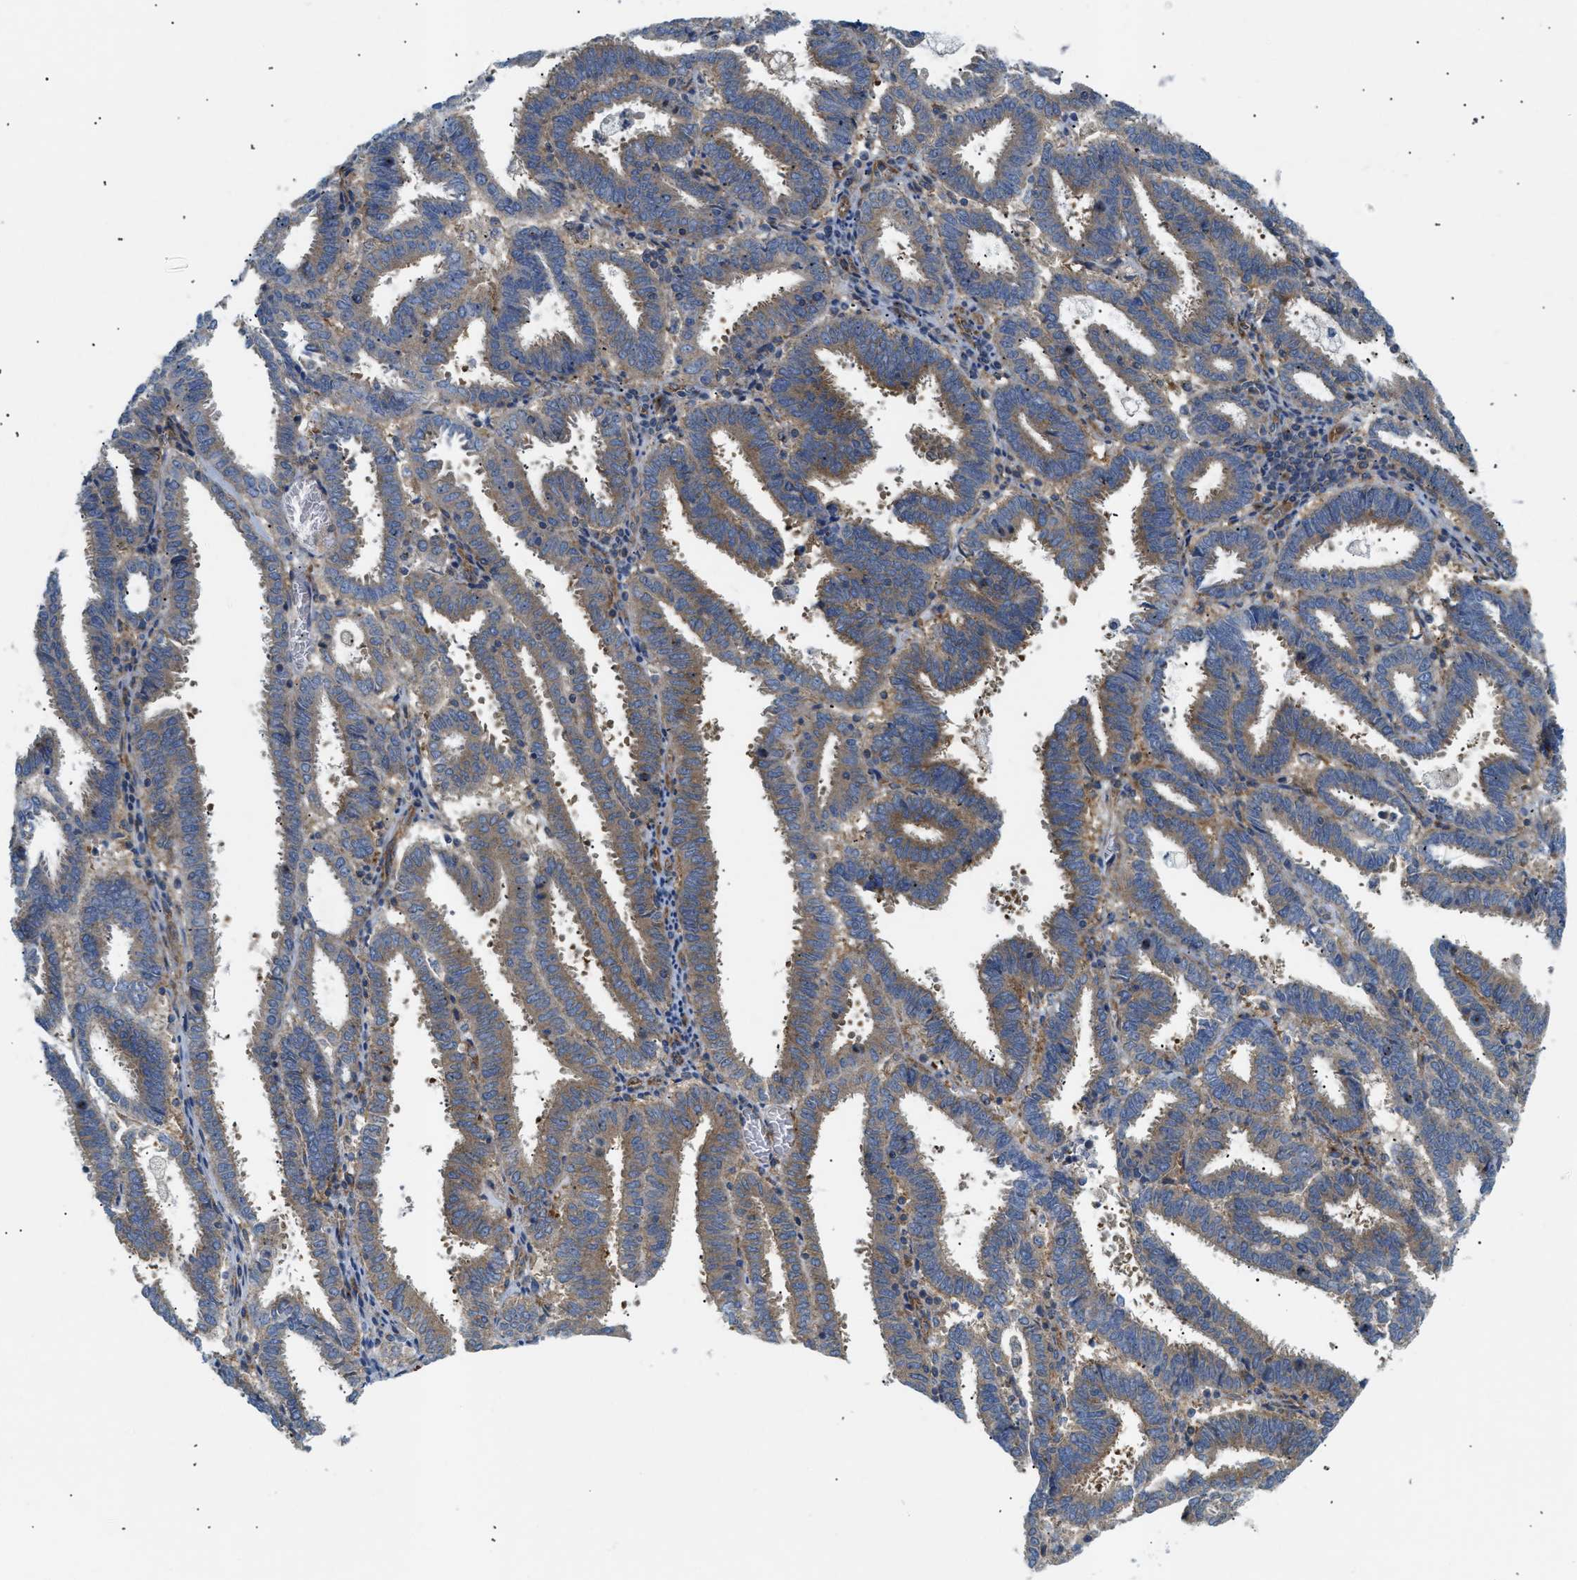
{"staining": {"intensity": "moderate", "quantity": ">75%", "location": "cytoplasmic/membranous"}, "tissue": "endometrial cancer", "cell_type": "Tumor cells", "image_type": "cancer", "snomed": [{"axis": "morphology", "description": "Adenocarcinoma, NOS"}, {"axis": "topography", "description": "Uterus"}], "caption": "IHC (DAB (3,3'-diaminobenzidine)) staining of endometrial adenocarcinoma shows moderate cytoplasmic/membranous protein expression in about >75% of tumor cells. (brown staining indicates protein expression, while blue staining denotes nuclei).", "gene": "DCTN4", "patient": {"sex": "female", "age": 83}}